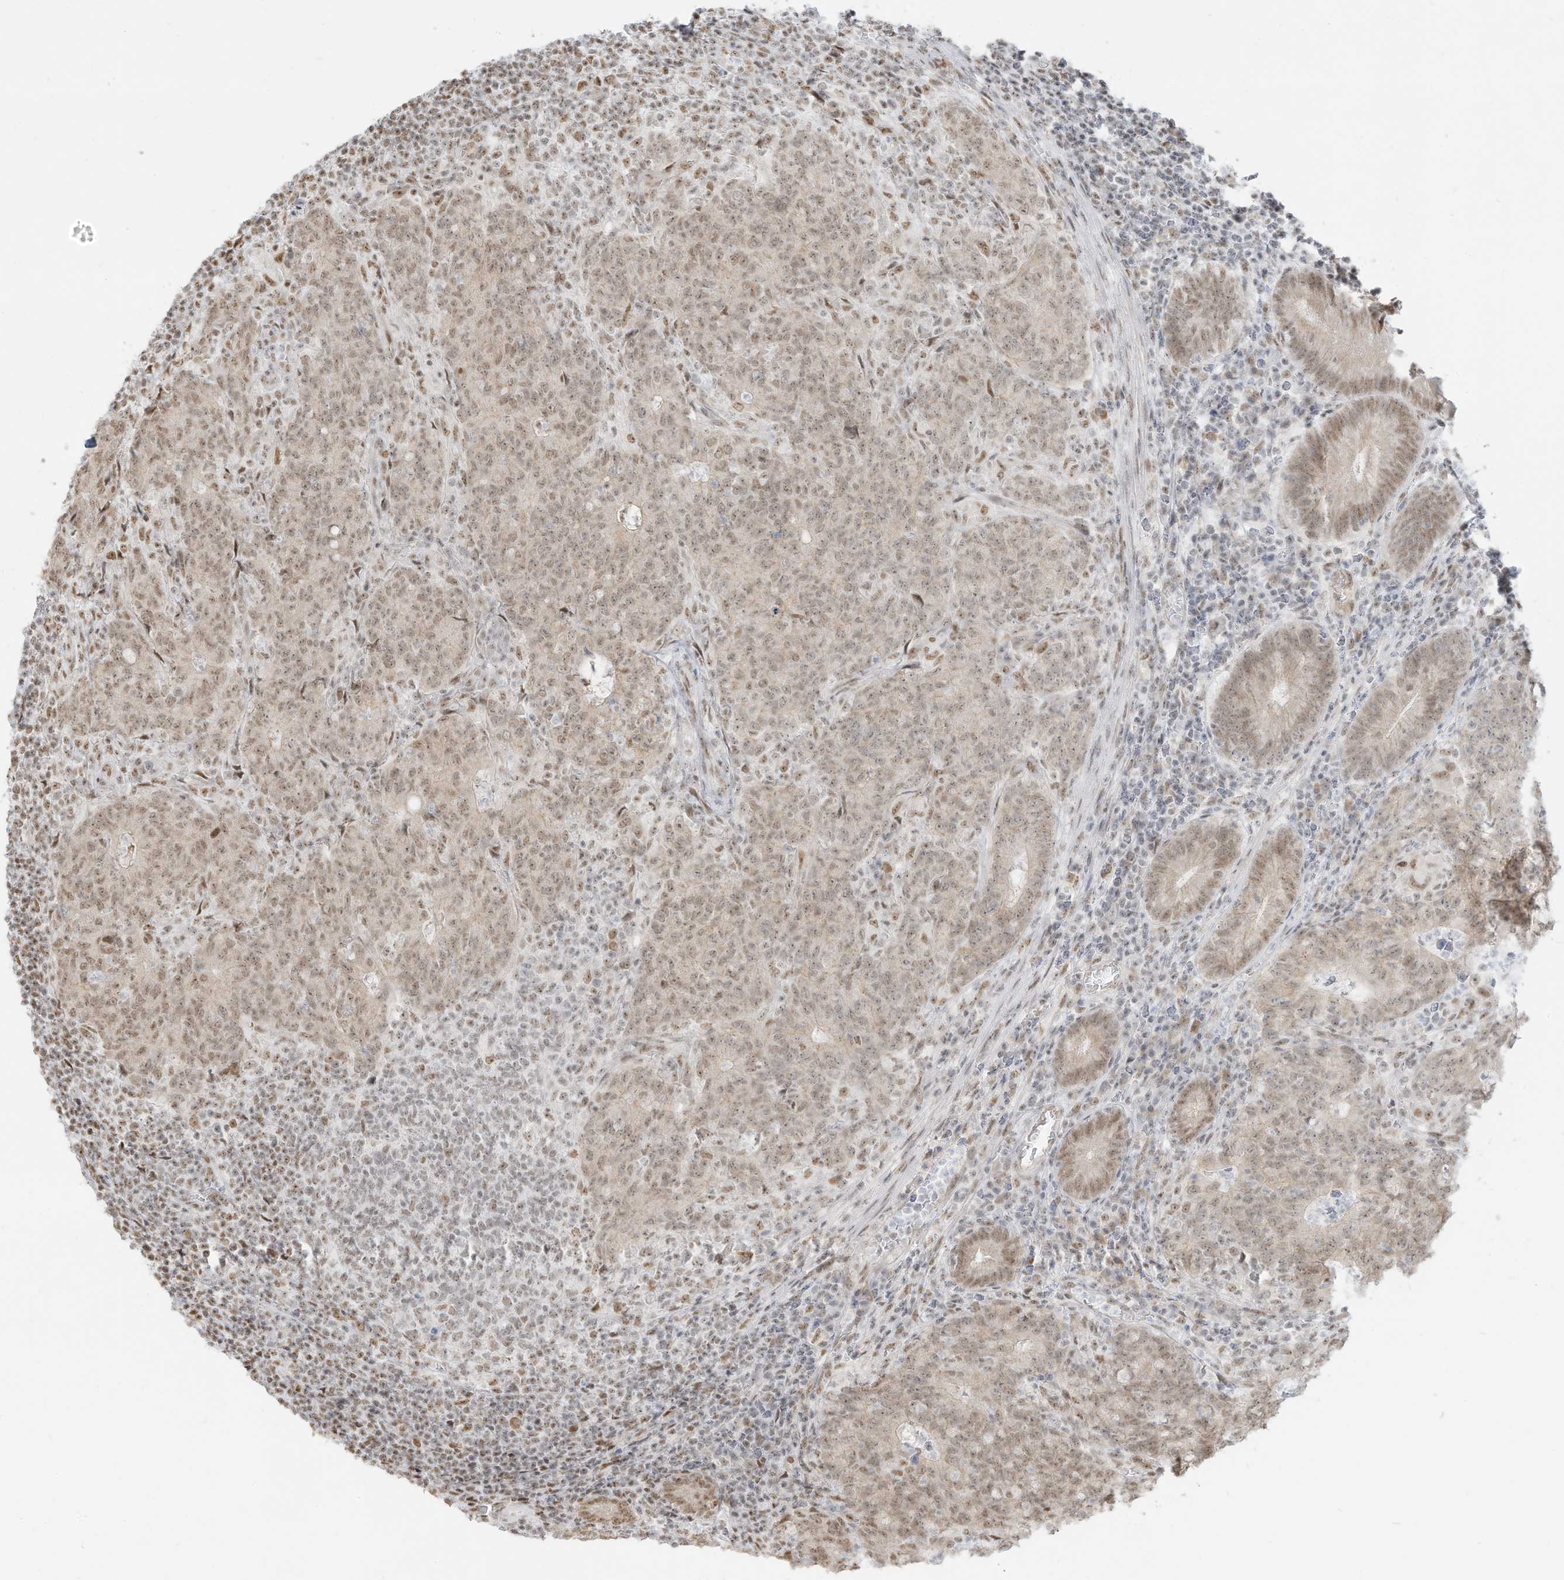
{"staining": {"intensity": "weak", "quantity": ">75%", "location": "nuclear"}, "tissue": "colorectal cancer", "cell_type": "Tumor cells", "image_type": "cancer", "snomed": [{"axis": "morphology", "description": "Normal tissue, NOS"}, {"axis": "morphology", "description": "Adenocarcinoma, NOS"}, {"axis": "topography", "description": "Colon"}], "caption": "Adenocarcinoma (colorectal) stained for a protein (brown) reveals weak nuclear positive positivity in about >75% of tumor cells.", "gene": "NHSL1", "patient": {"sex": "female", "age": 75}}